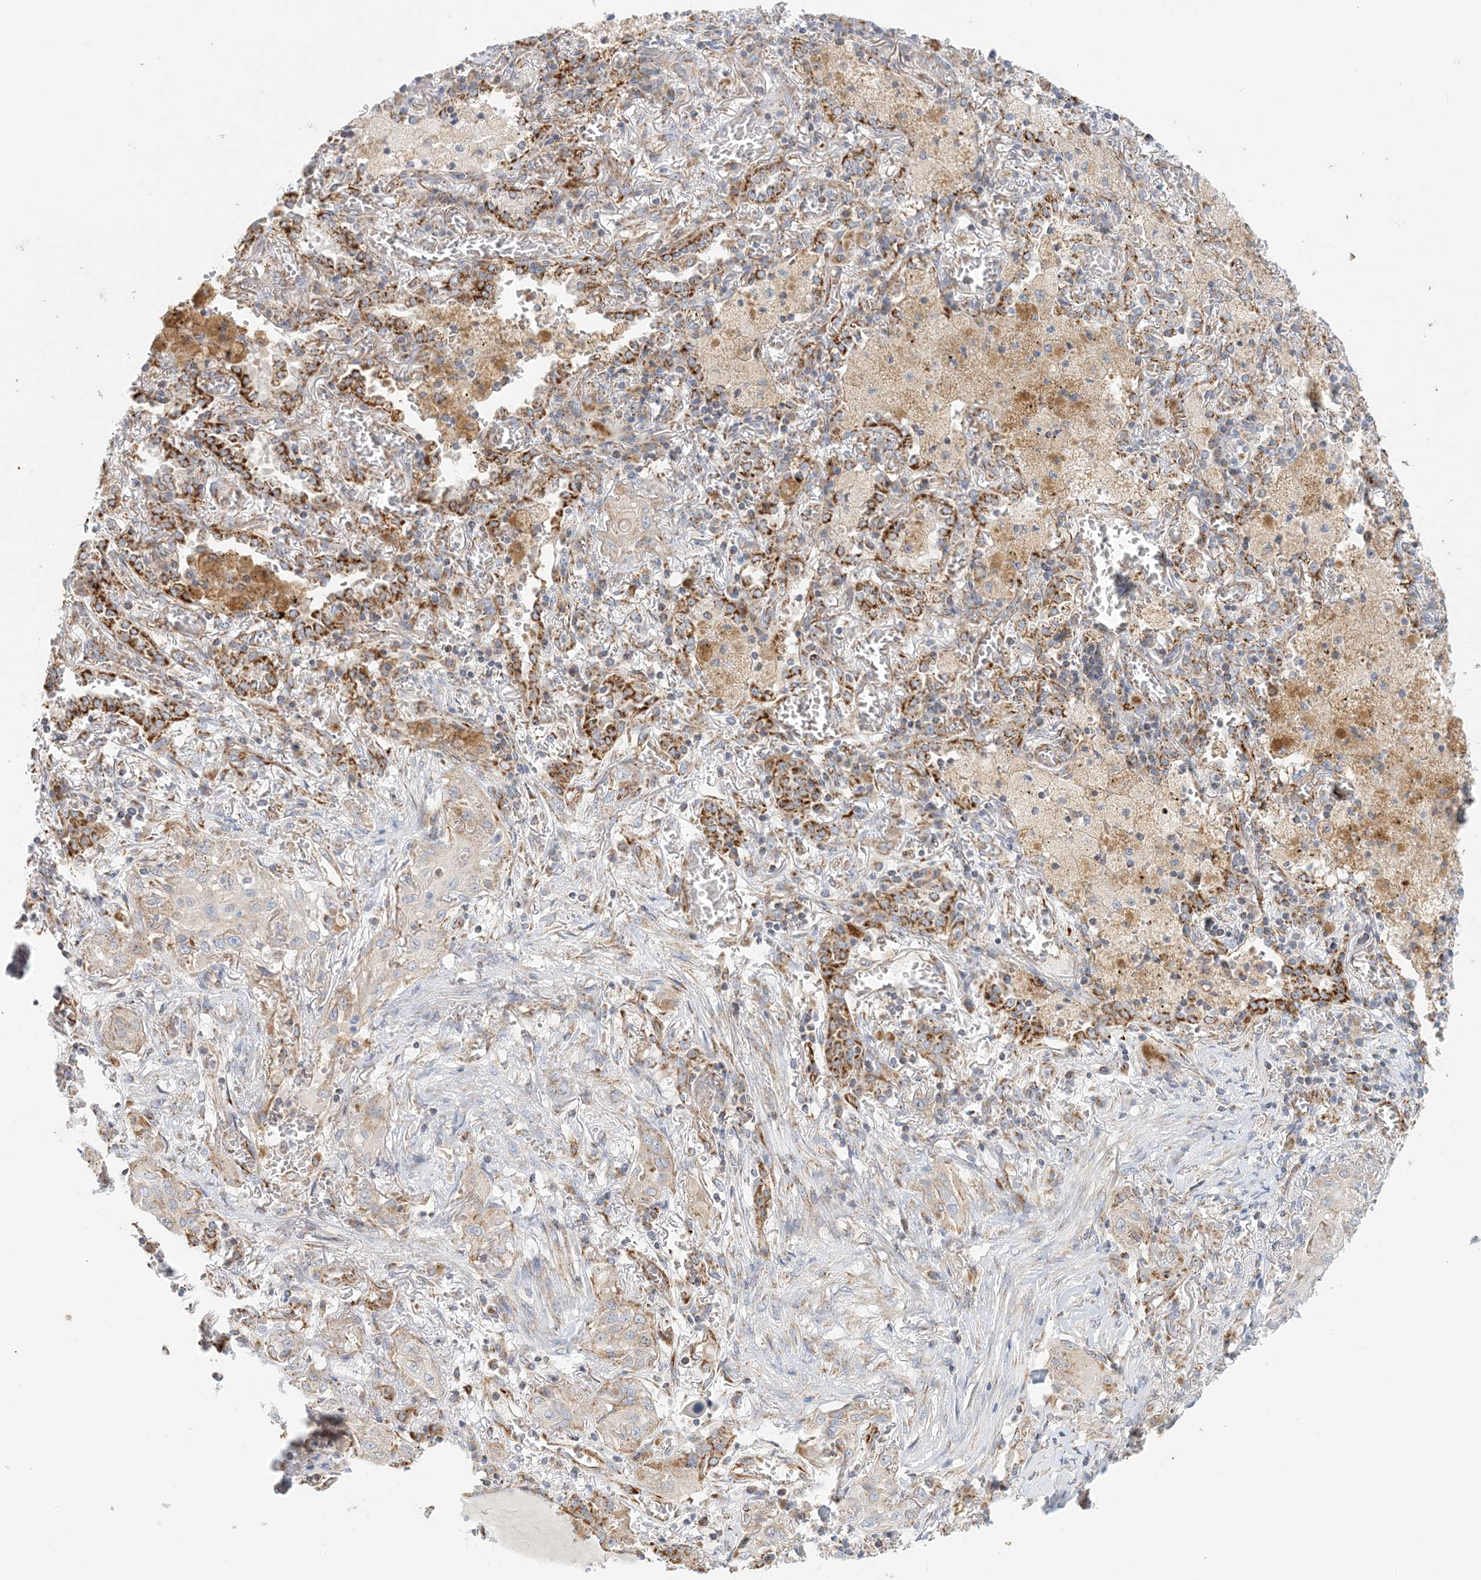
{"staining": {"intensity": "negative", "quantity": "none", "location": "none"}, "tissue": "lung cancer", "cell_type": "Tumor cells", "image_type": "cancer", "snomed": [{"axis": "morphology", "description": "Squamous cell carcinoma, NOS"}, {"axis": "topography", "description": "Lung"}], "caption": "Tumor cells are negative for brown protein staining in lung cancer.", "gene": "COA3", "patient": {"sex": "female", "age": 47}}